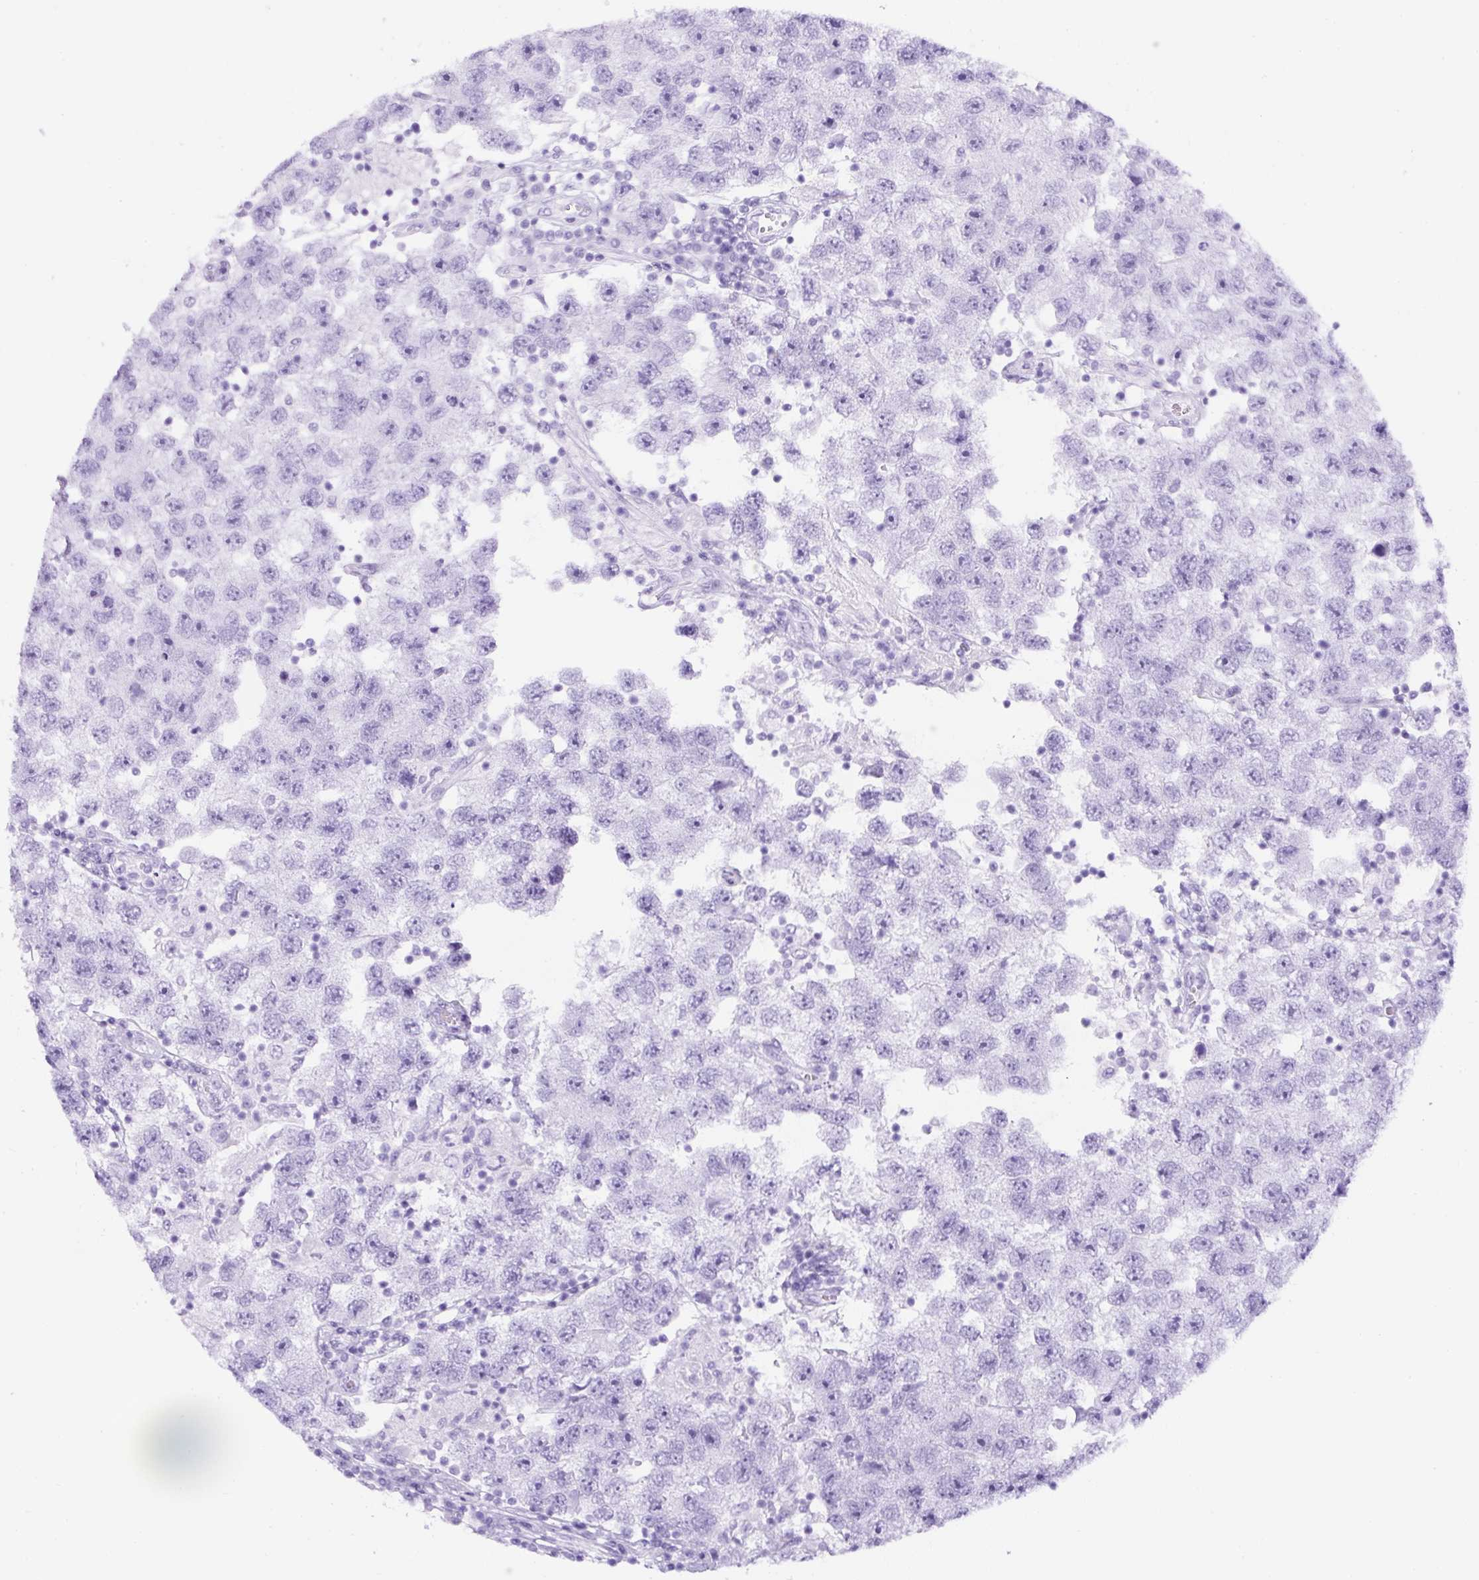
{"staining": {"intensity": "negative", "quantity": "none", "location": "none"}, "tissue": "testis cancer", "cell_type": "Tumor cells", "image_type": "cancer", "snomed": [{"axis": "morphology", "description": "Seminoma, NOS"}, {"axis": "topography", "description": "Testis"}], "caption": "Seminoma (testis) was stained to show a protein in brown. There is no significant expression in tumor cells. (DAB (3,3'-diaminobenzidine) IHC with hematoxylin counter stain).", "gene": "TMEM200B", "patient": {"sex": "male", "age": 26}}